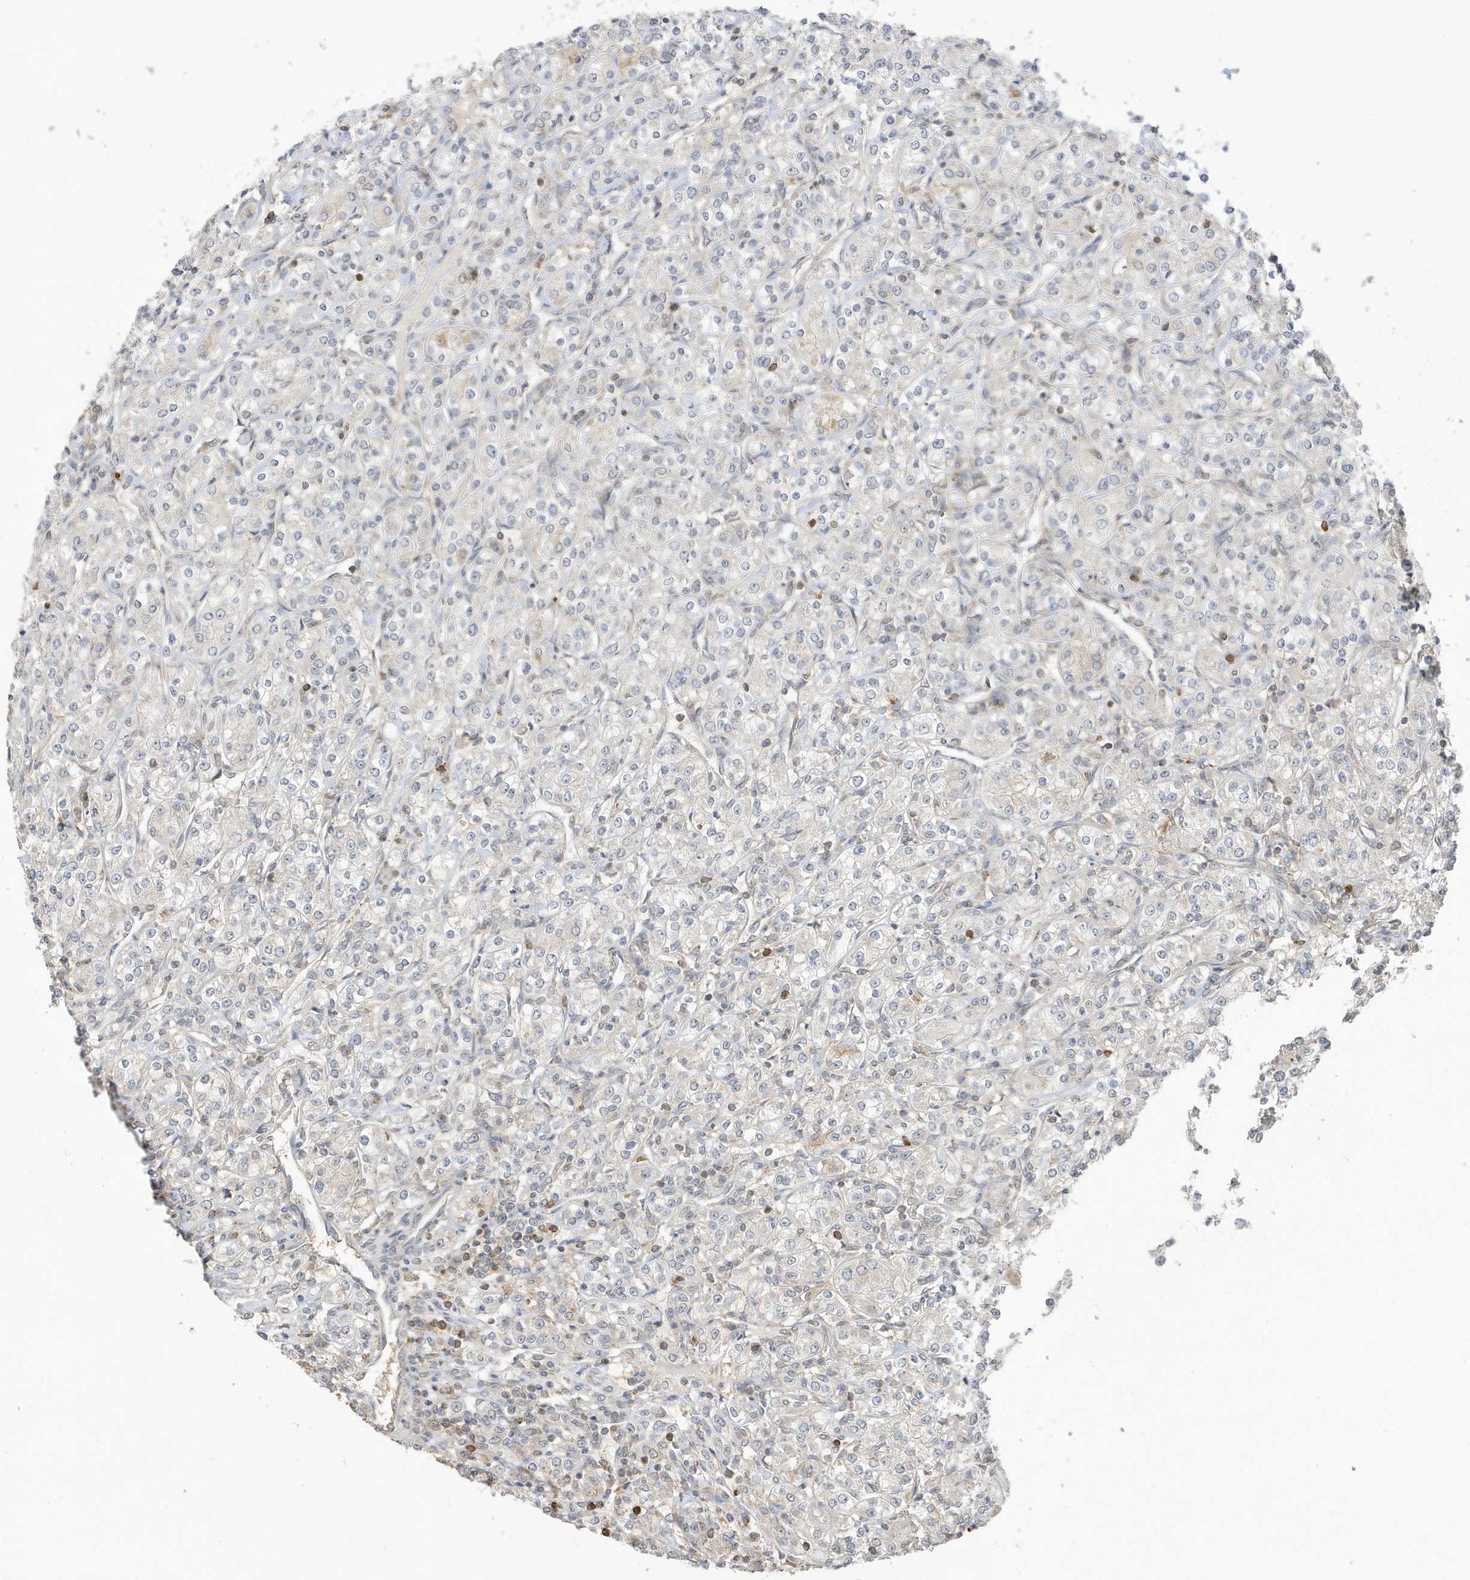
{"staining": {"intensity": "negative", "quantity": "none", "location": "none"}, "tissue": "renal cancer", "cell_type": "Tumor cells", "image_type": "cancer", "snomed": [{"axis": "morphology", "description": "Adenocarcinoma, NOS"}, {"axis": "topography", "description": "Kidney"}], "caption": "Renal adenocarcinoma was stained to show a protein in brown. There is no significant staining in tumor cells.", "gene": "TAB3", "patient": {"sex": "male", "age": 77}}